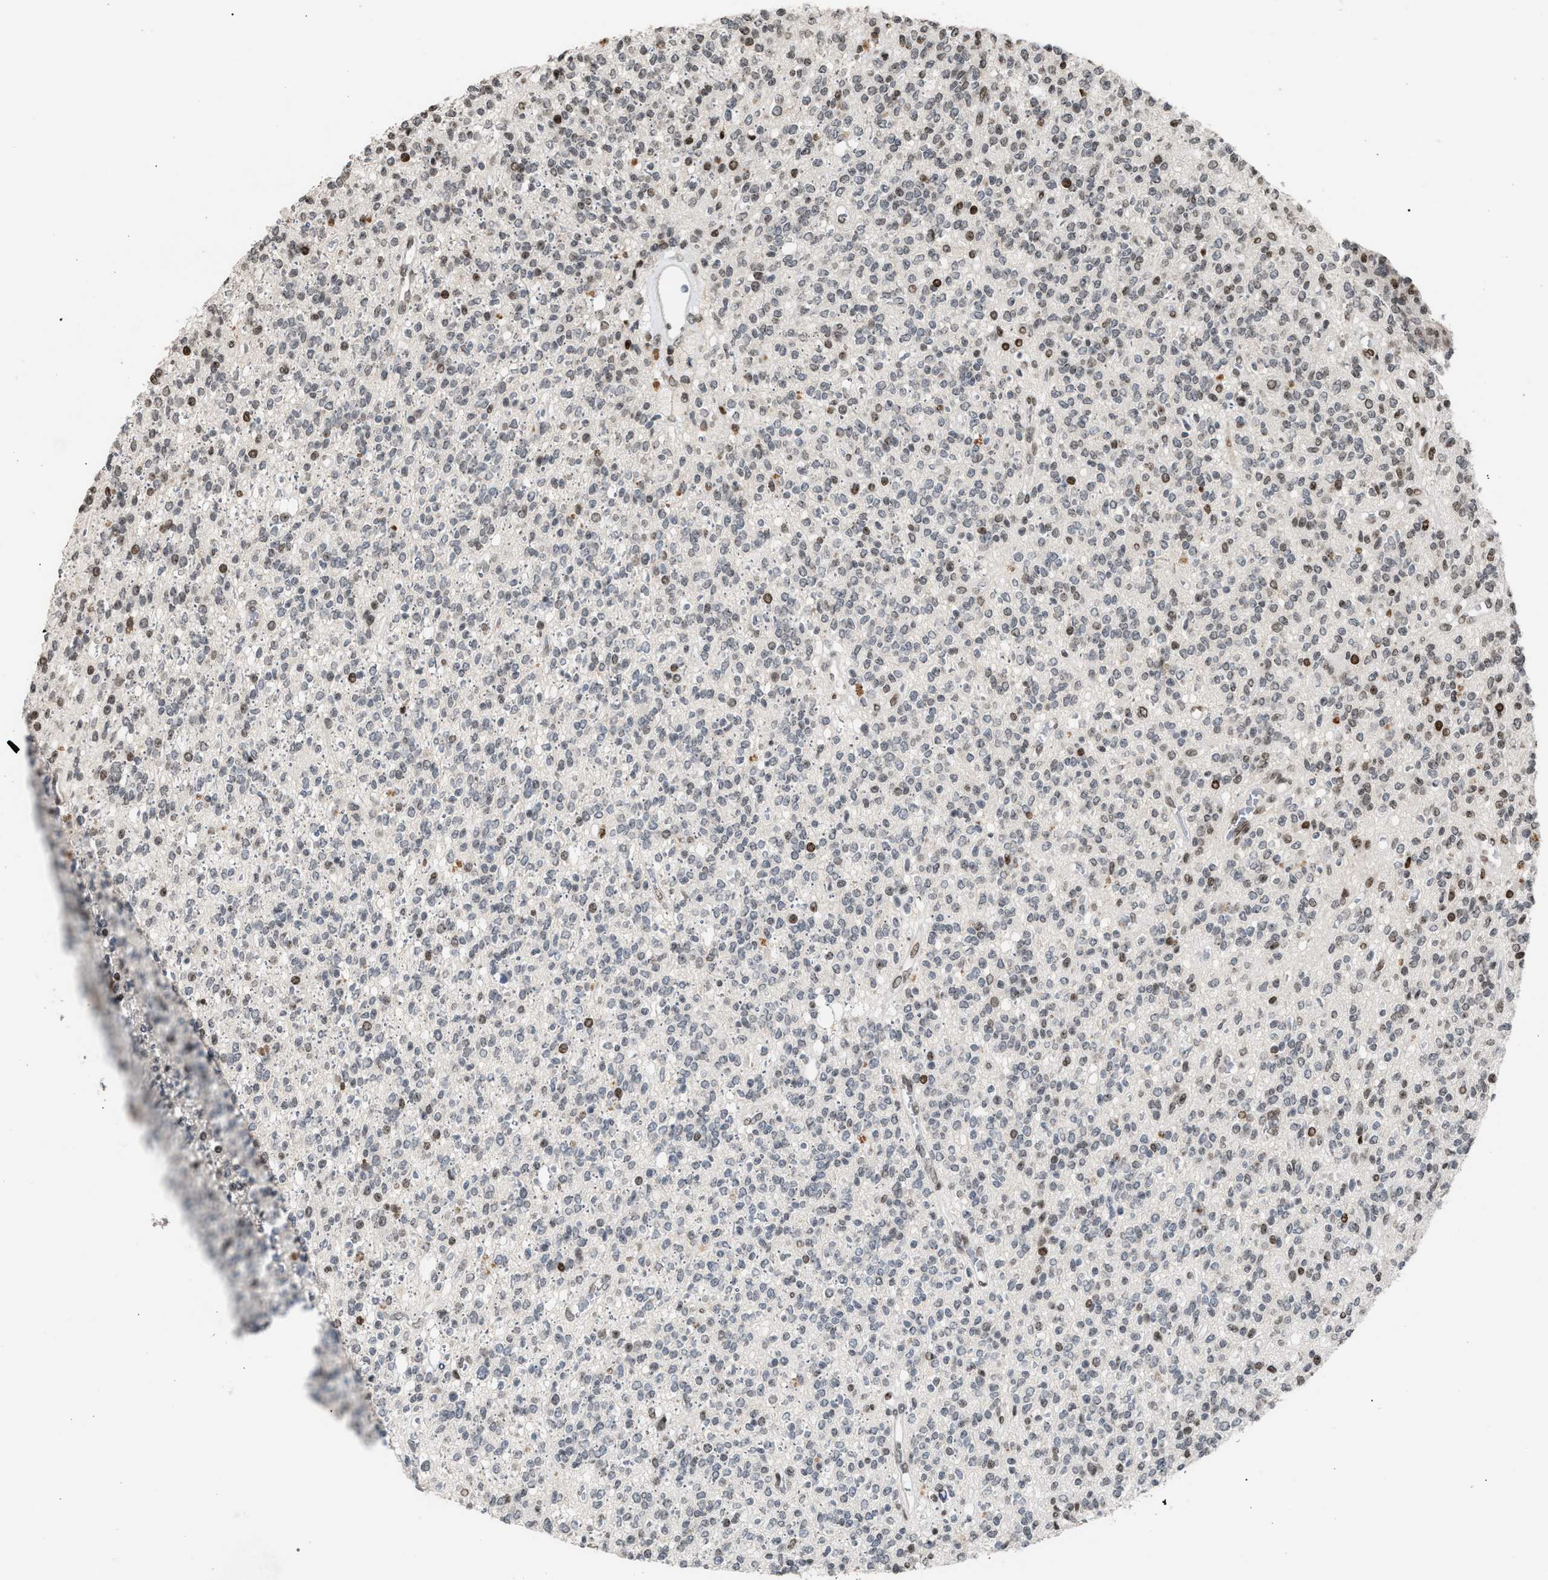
{"staining": {"intensity": "moderate", "quantity": "<25%", "location": "nuclear"}, "tissue": "glioma", "cell_type": "Tumor cells", "image_type": "cancer", "snomed": [{"axis": "morphology", "description": "Glioma, malignant, High grade"}, {"axis": "topography", "description": "Brain"}], "caption": "Protein staining of malignant high-grade glioma tissue displays moderate nuclear staining in approximately <25% of tumor cells.", "gene": "FOXD3", "patient": {"sex": "male", "age": 34}}